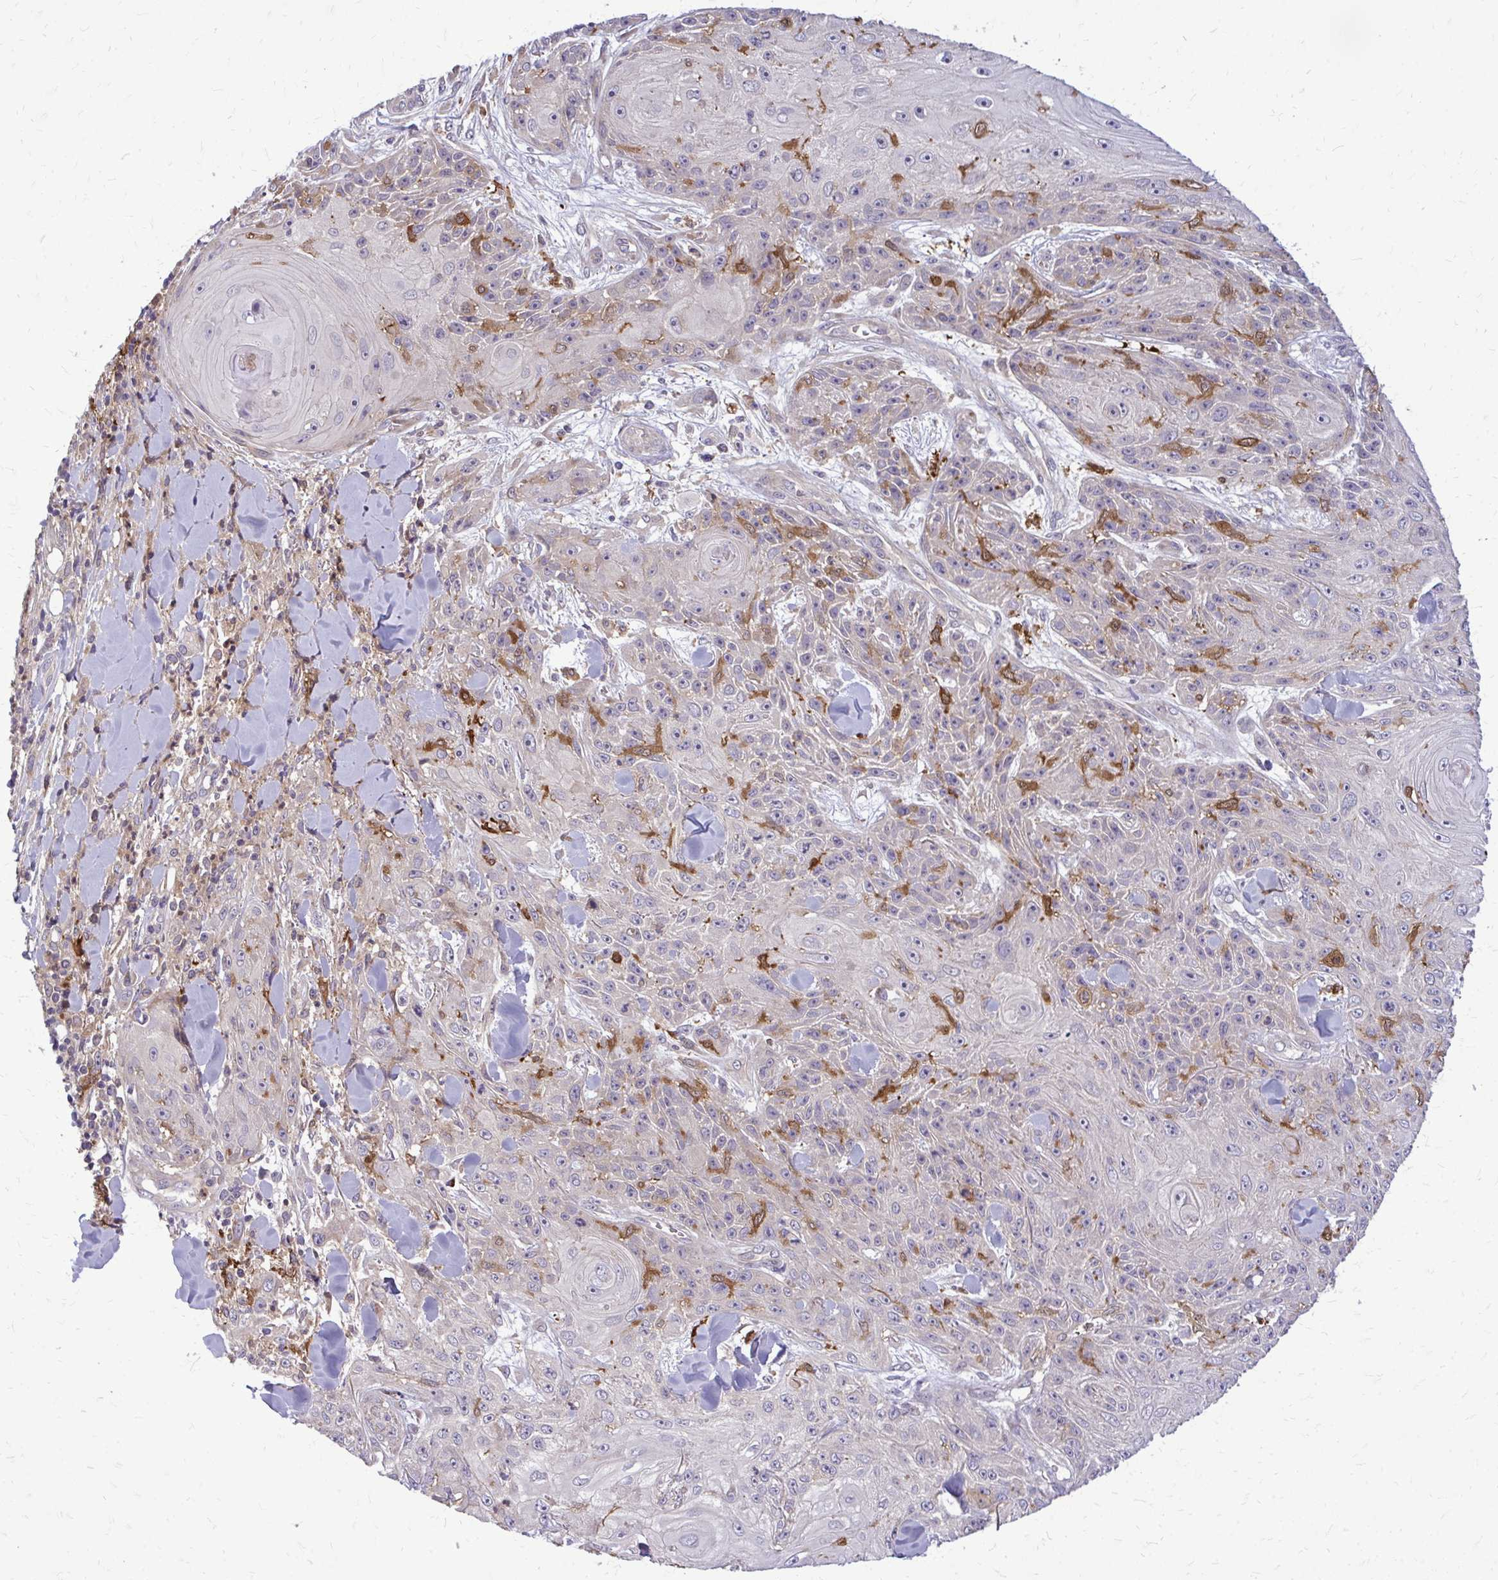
{"staining": {"intensity": "negative", "quantity": "none", "location": "none"}, "tissue": "skin cancer", "cell_type": "Tumor cells", "image_type": "cancer", "snomed": [{"axis": "morphology", "description": "Squamous cell carcinoma, NOS"}, {"axis": "topography", "description": "Skin"}], "caption": "High magnification brightfield microscopy of skin cancer stained with DAB (brown) and counterstained with hematoxylin (blue): tumor cells show no significant expression.", "gene": "OXNAD1", "patient": {"sex": "male", "age": 88}}